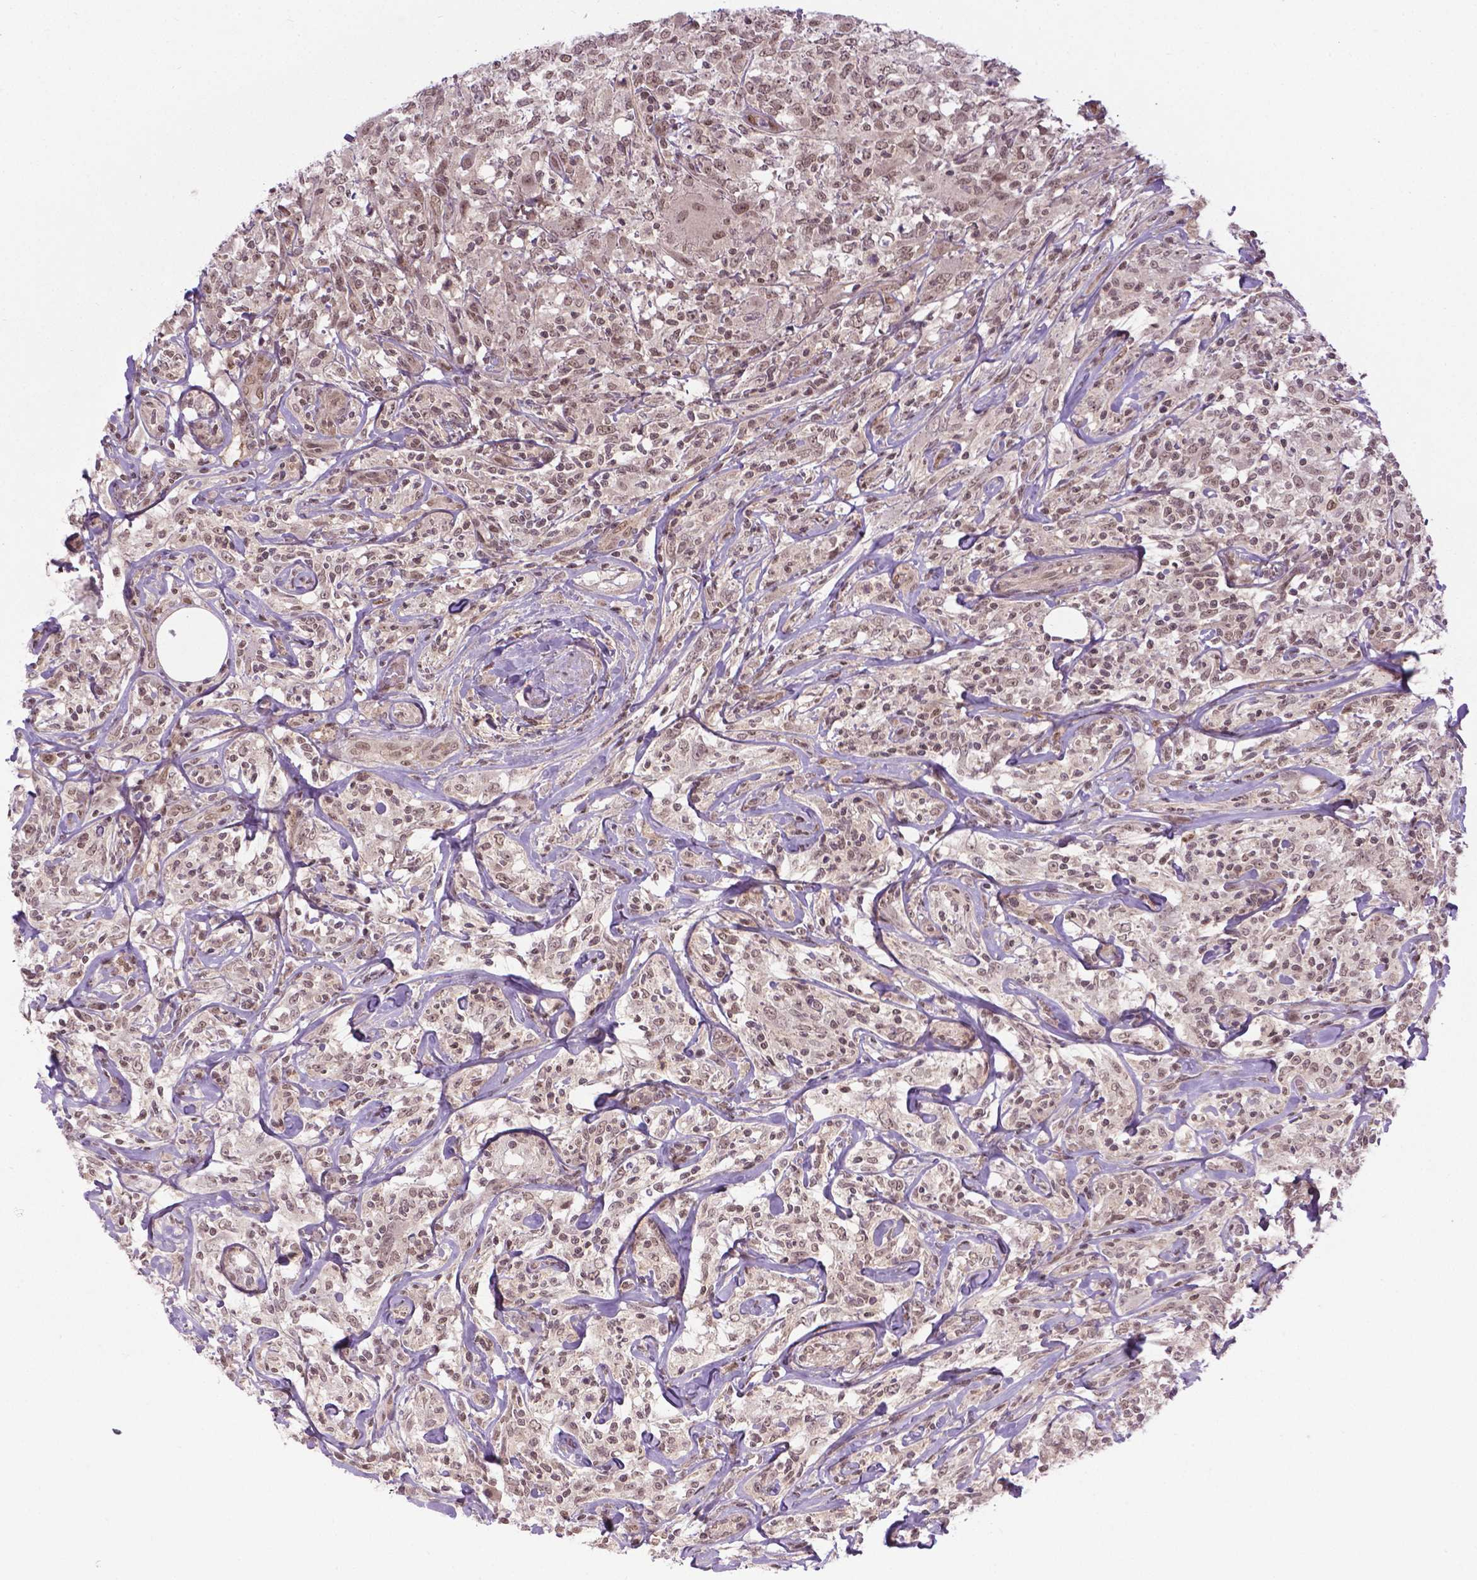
{"staining": {"intensity": "weak", "quantity": ">75%", "location": "nuclear"}, "tissue": "lymphoma", "cell_type": "Tumor cells", "image_type": "cancer", "snomed": [{"axis": "morphology", "description": "Malignant lymphoma, non-Hodgkin's type, High grade"}, {"axis": "topography", "description": "Lymph node"}], "caption": "A micrograph of lymphoma stained for a protein exhibits weak nuclear brown staining in tumor cells.", "gene": "ANKRD54", "patient": {"sex": "female", "age": 84}}